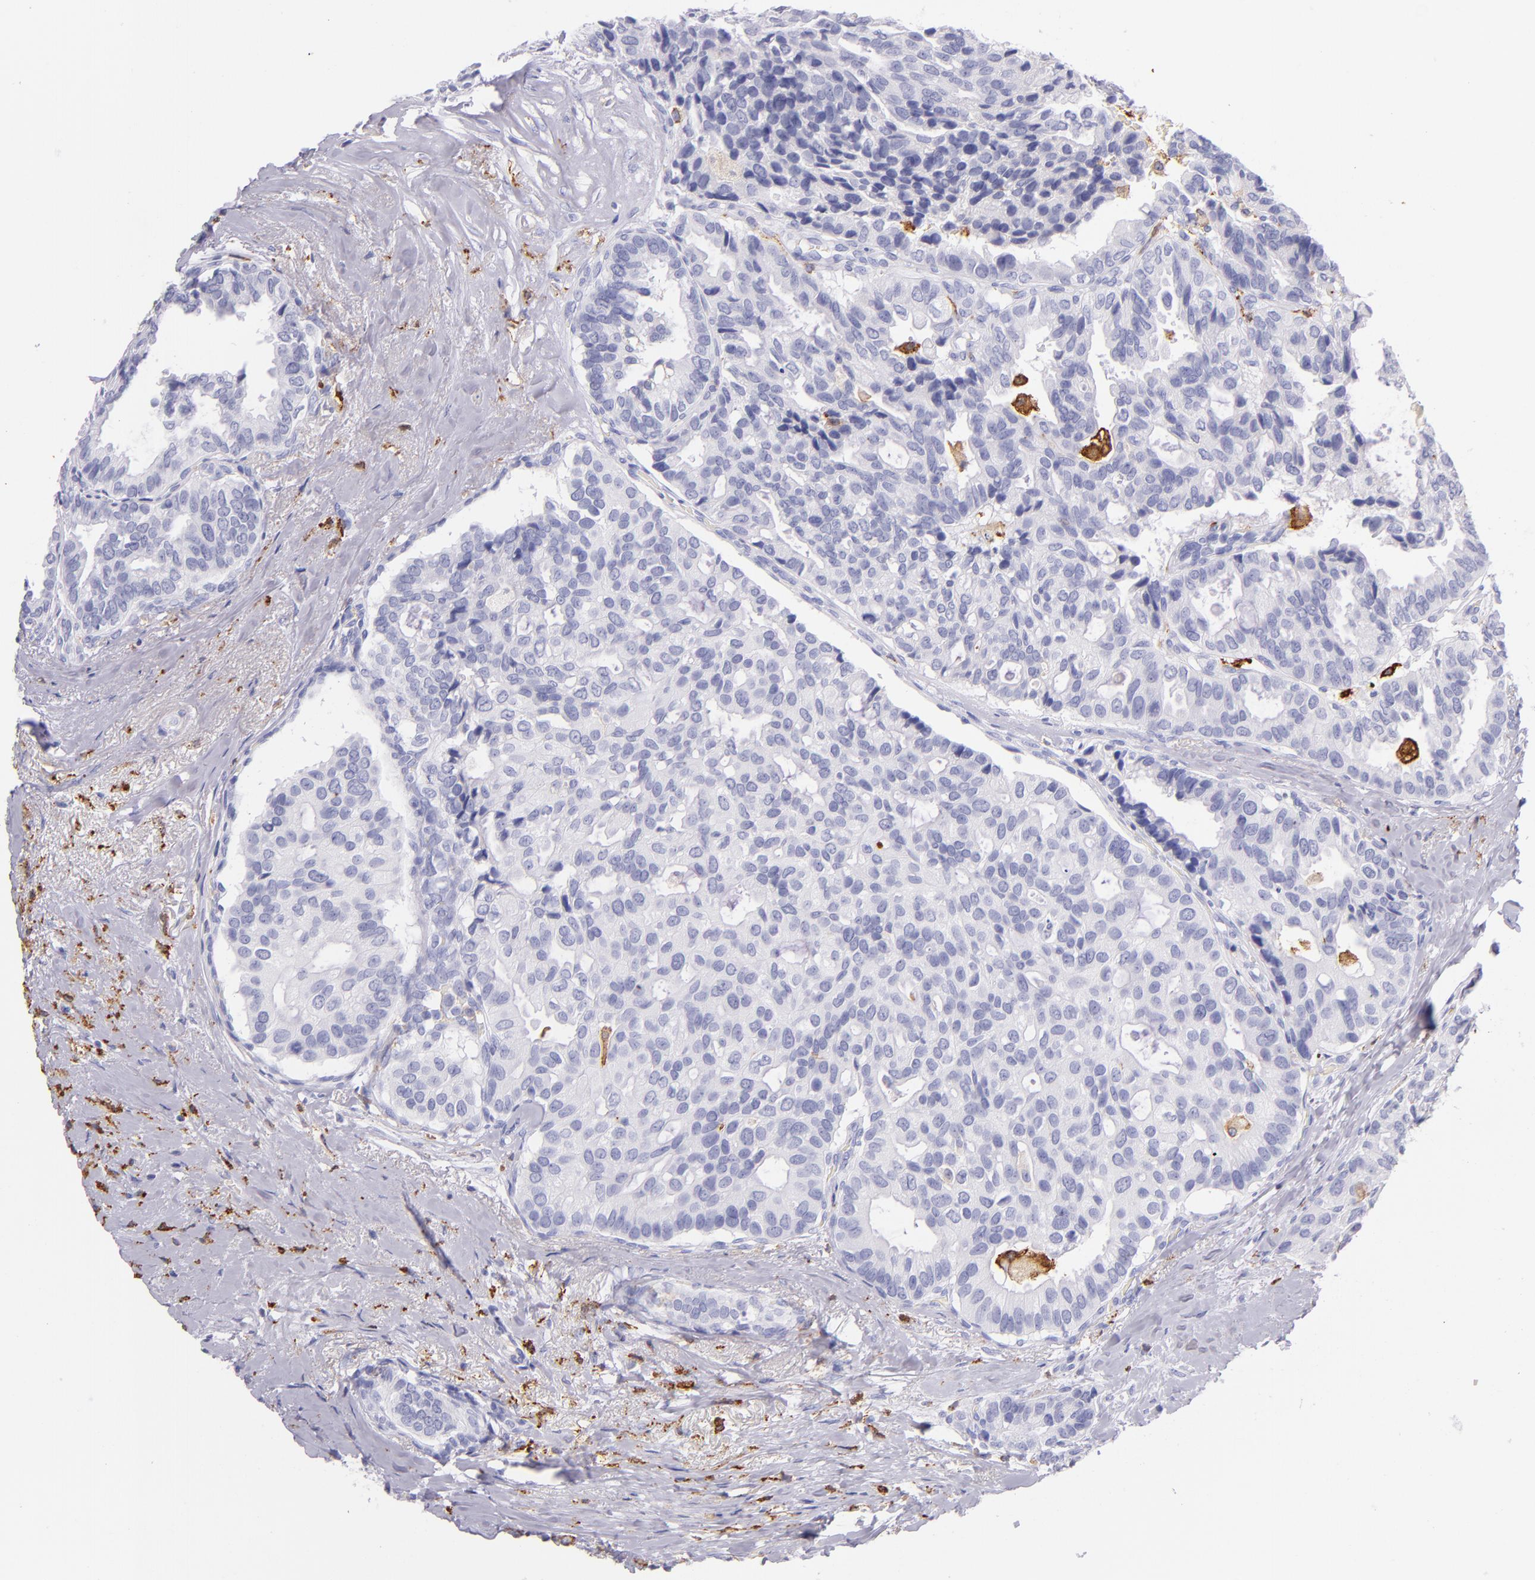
{"staining": {"intensity": "negative", "quantity": "none", "location": "none"}, "tissue": "breast cancer", "cell_type": "Tumor cells", "image_type": "cancer", "snomed": [{"axis": "morphology", "description": "Duct carcinoma"}, {"axis": "topography", "description": "Breast"}], "caption": "A histopathology image of invasive ductal carcinoma (breast) stained for a protein shows no brown staining in tumor cells.", "gene": "CD163", "patient": {"sex": "female", "age": 69}}